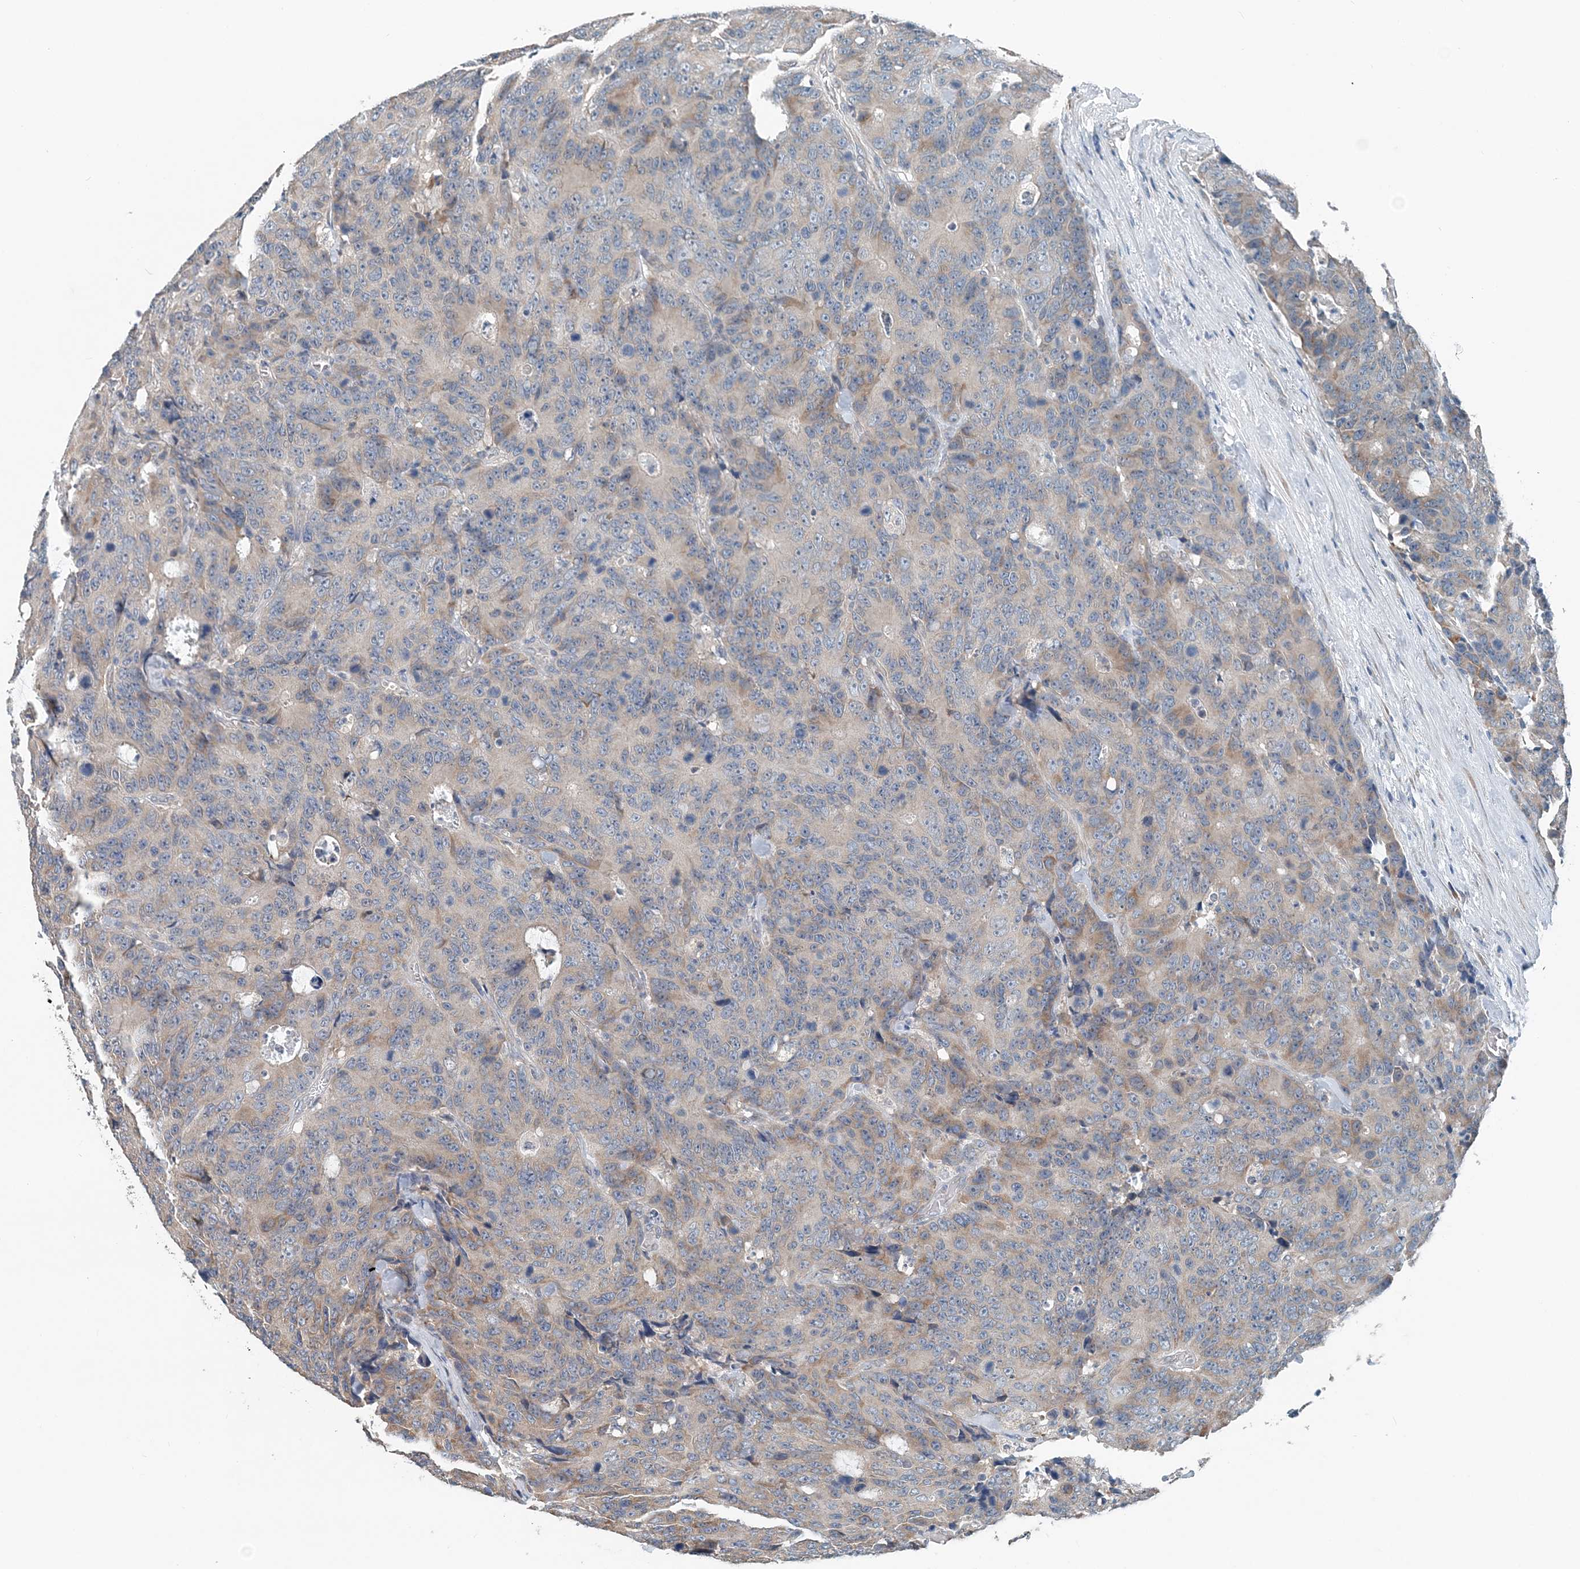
{"staining": {"intensity": "weak", "quantity": "<25%", "location": "cytoplasmic/membranous"}, "tissue": "colorectal cancer", "cell_type": "Tumor cells", "image_type": "cancer", "snomed": [{"axis": "morphology", "description": "Adenocarcinoma, NOS"}, {"axis": "topography", "description": "Colon"}], "caption": "This is an immunohistochemistry photomicrograph of human adenocarcinoma (colorectal). There is no expression in tumor cells.", "gene": "EEF1A2", "patient": {"sex": "female", "age": 86}}